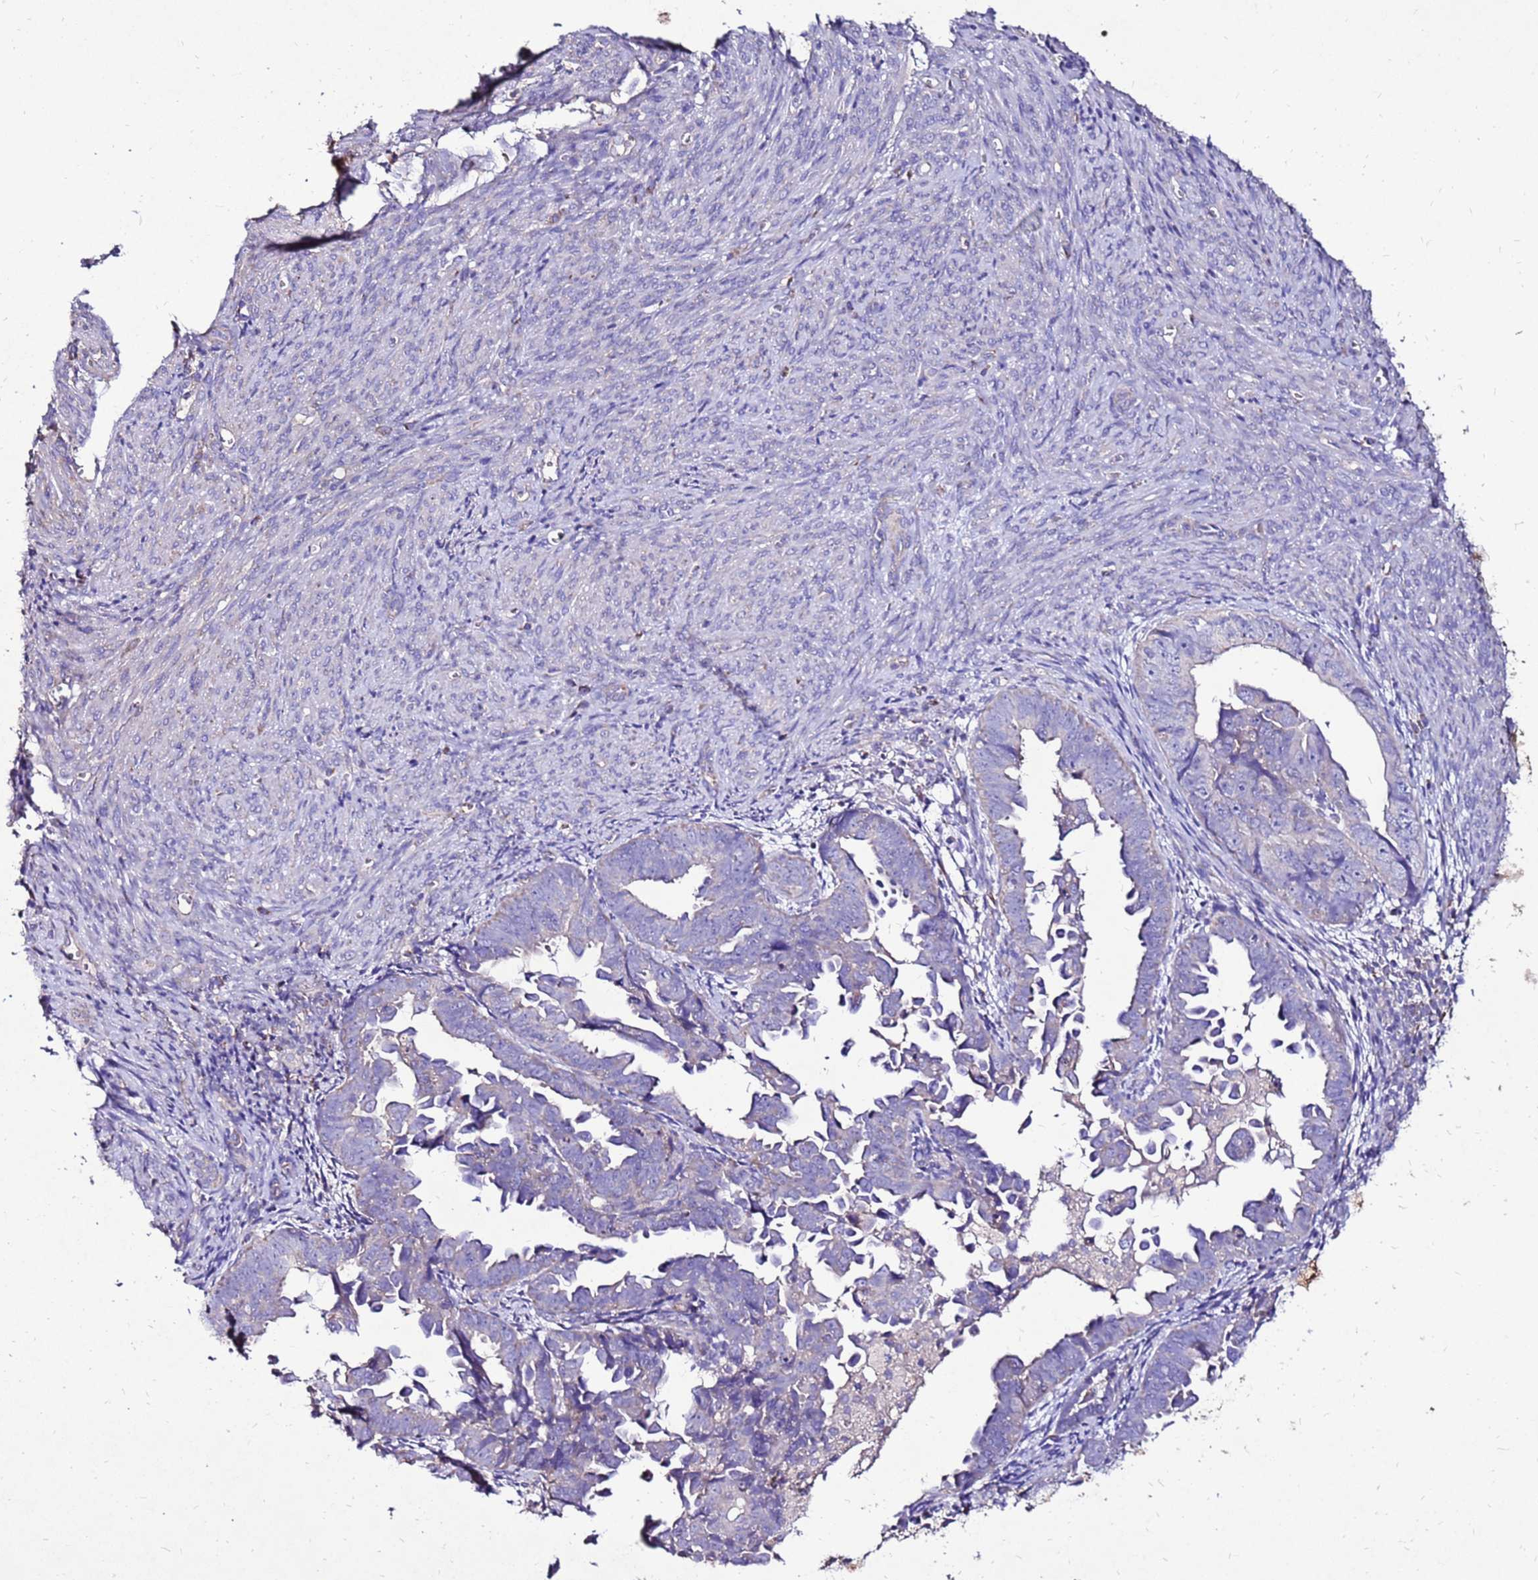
{"staining": {"intensity": "weak", "quantity": "<25%", "location": "cytoplasmic/membranous"}, "tissue": "endometrial cancer", "cell_type": "Tumor cells", "image_type": "cancer", "snomed": [{"axis": "morphology", "description": "Adenocarcinoma, NOS"}, {"axis": "topography", "description": "Endometrium"}], "caption": "IHC histopathology image of neoplastic tissue: human endometrial cancer stained with DAB displays no significant protein expression in tumor cells.", "gene": "TMEM106C", "patient": {"sex": "female", "age": 75}}